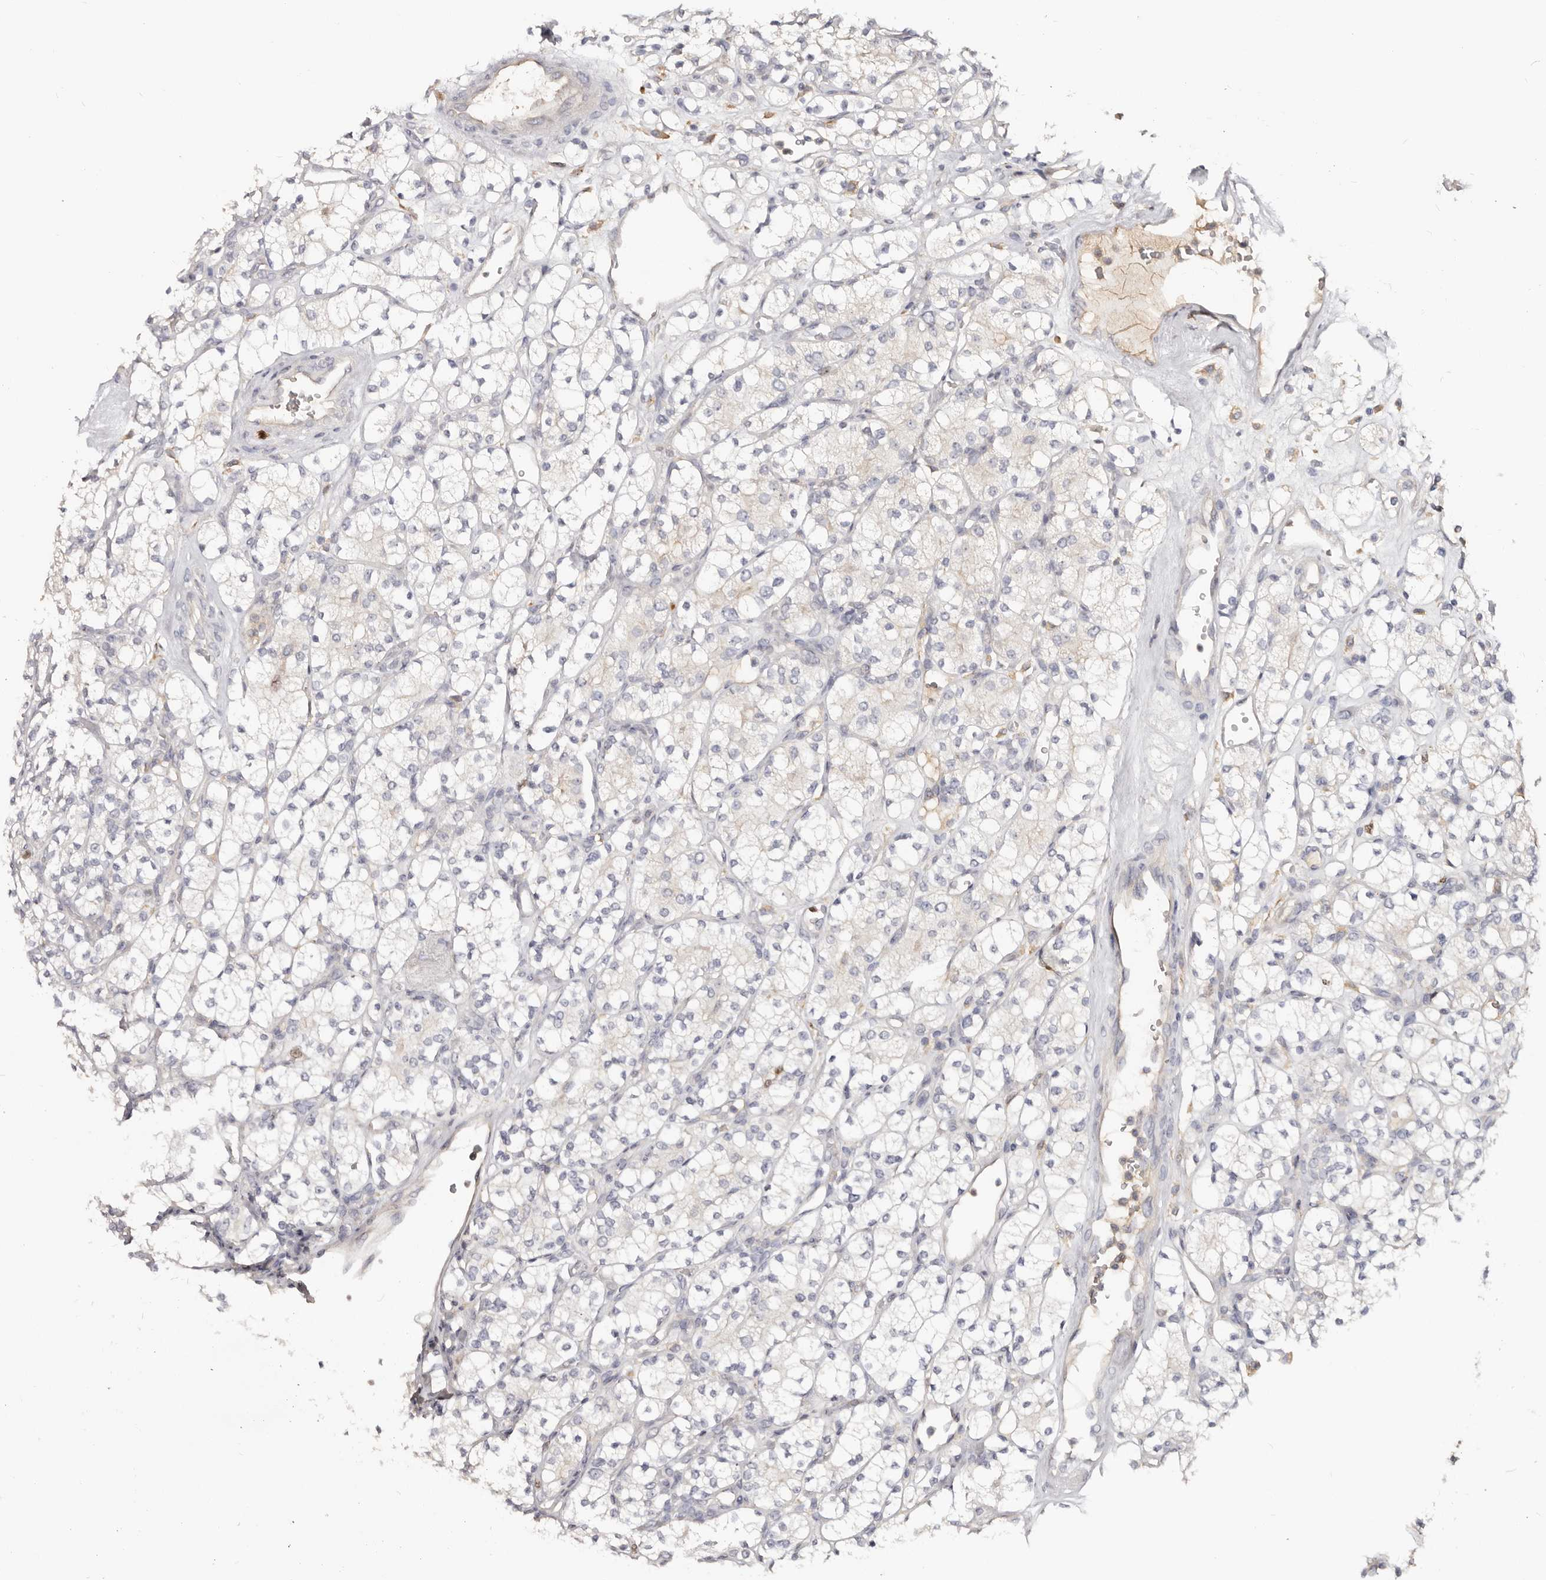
{"staining": {"intensity": "negative", "quantity": "none", "location": "none"}, "tissue": "renal cancer", "cell_type": "Tumor cells", "image_type": "cancer", "snomed": [{"axis": "morphology", "description": "Adenocarcinoma, NOS"}, {"axis": "topography", "description": "Kidney"}], "caption": "Protein analysis of renal adenocarcinoma reveals no significant positivity in tumor cells.", "gene": "CCDC190", "patient": {"sex": "male", "age": 77}}